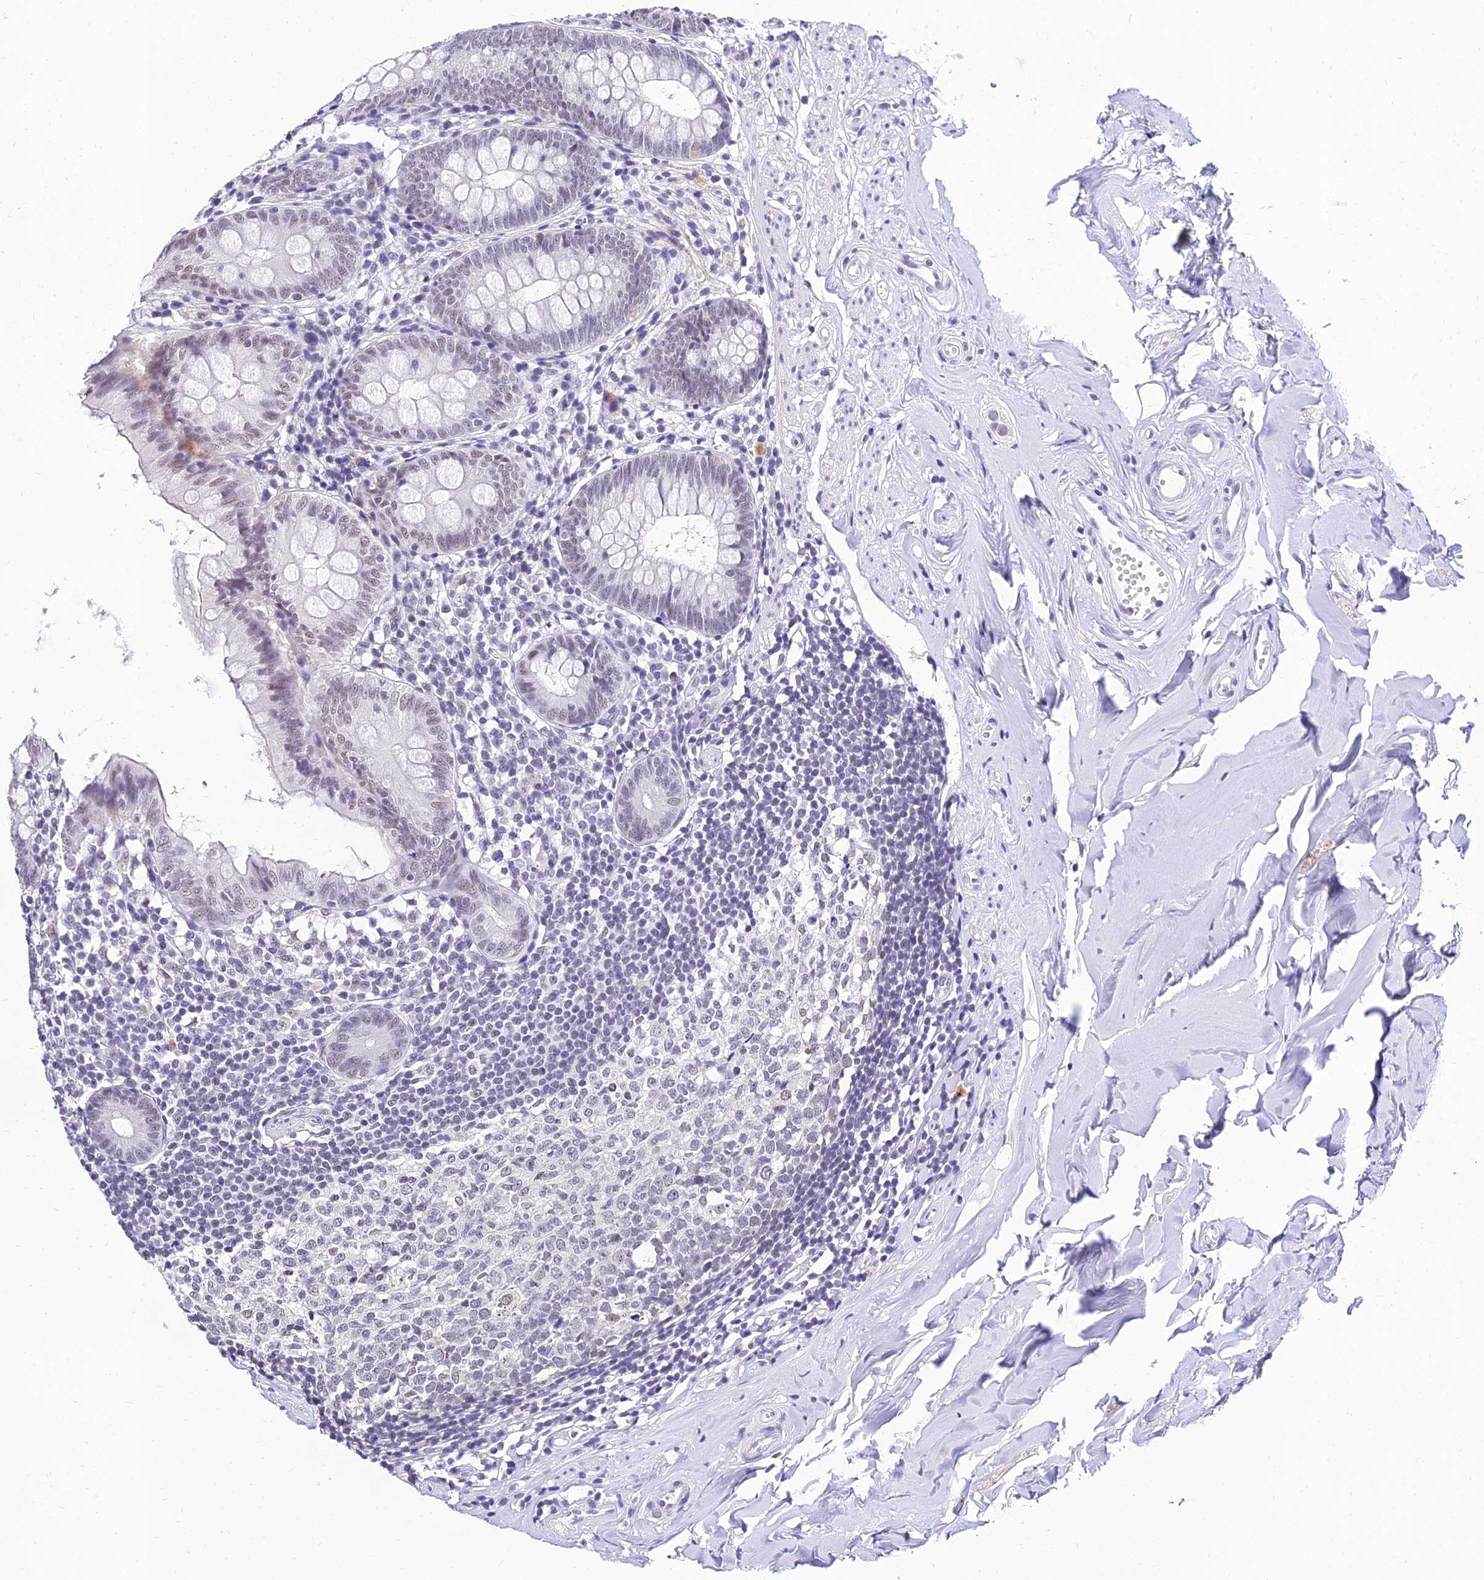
{"staining": {"intensity": "weak", "quantity": "25%-75%", "location": "nuclear"}, "tissue": "appendix", "cell_type": "Glandular cells", "image_type": "normal", "snomed": [{"axis": "morphology", "description": "Normal tissue, NOS"}, {"axis": "topography", "description": "Appendix"}], "caption": "Protein staining of unremarkable appendix reveals weak nuclear expression in about 25%-75% of glandular cells. (Brightfield microscopy of DAB IHC at high magnification).", "gene": "PPP4R2", "patient": {"sex": "female", "age": 51}}